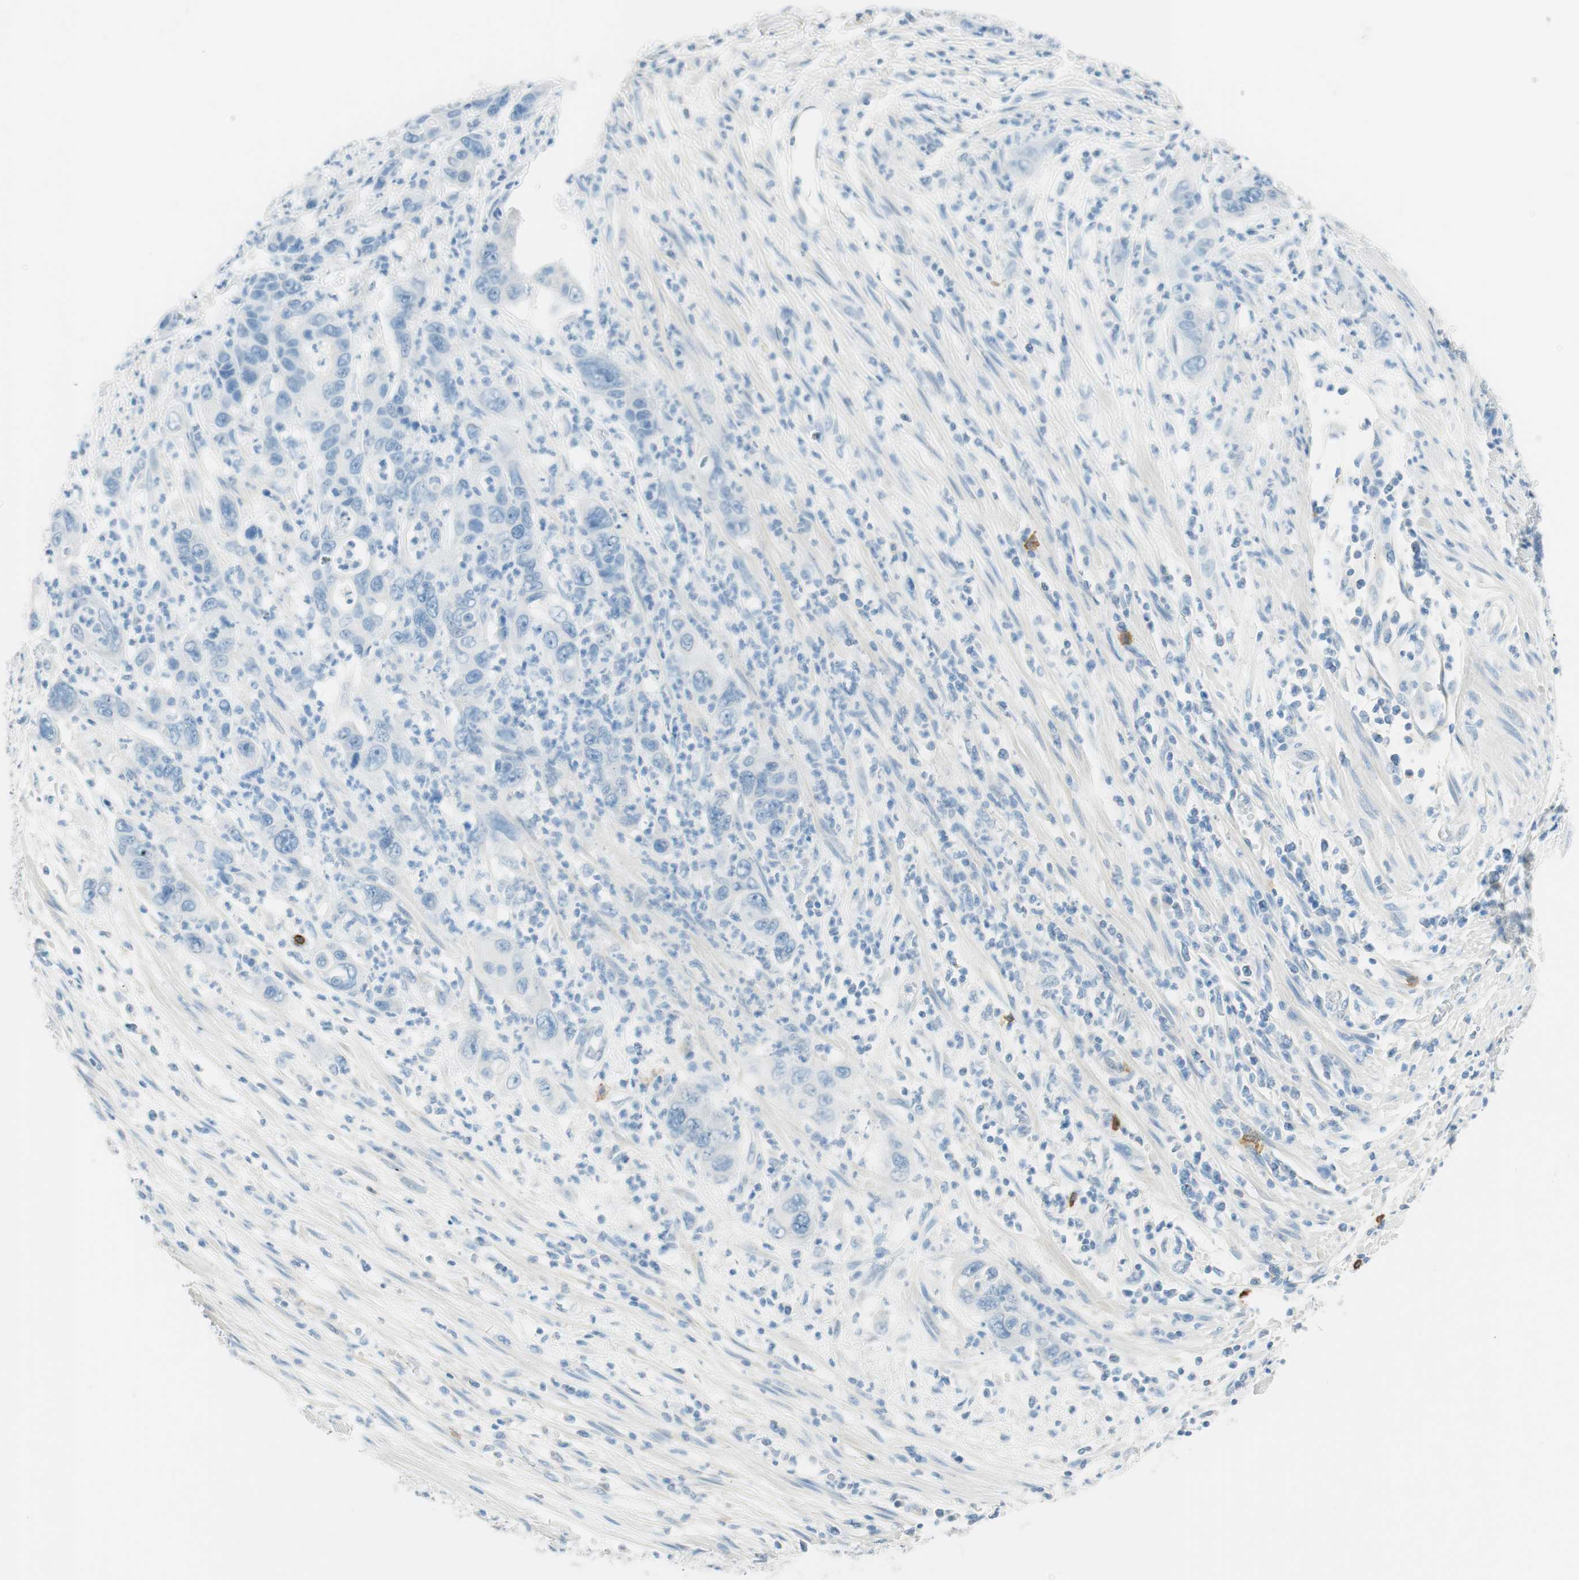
{"staining": {"intensity": "negative", "quantity": "none", "location": "none"}, "tissue": "pancreatic cancer", "cell_type": "Tumor cells", "image_type": "cancer", "snomed": [{"axis": "morphology", "description": "Adenocarcinoma, NOS"}, {"axis": "topography", "description": "Pancreas"}], "caption": "Tumor cells show no significant staining in pancreatic adenocarcinoma. Nuclei are stained in blue.", "gene": "TNFRSF13C", "patient": {"sex": "female", "age": 71}}